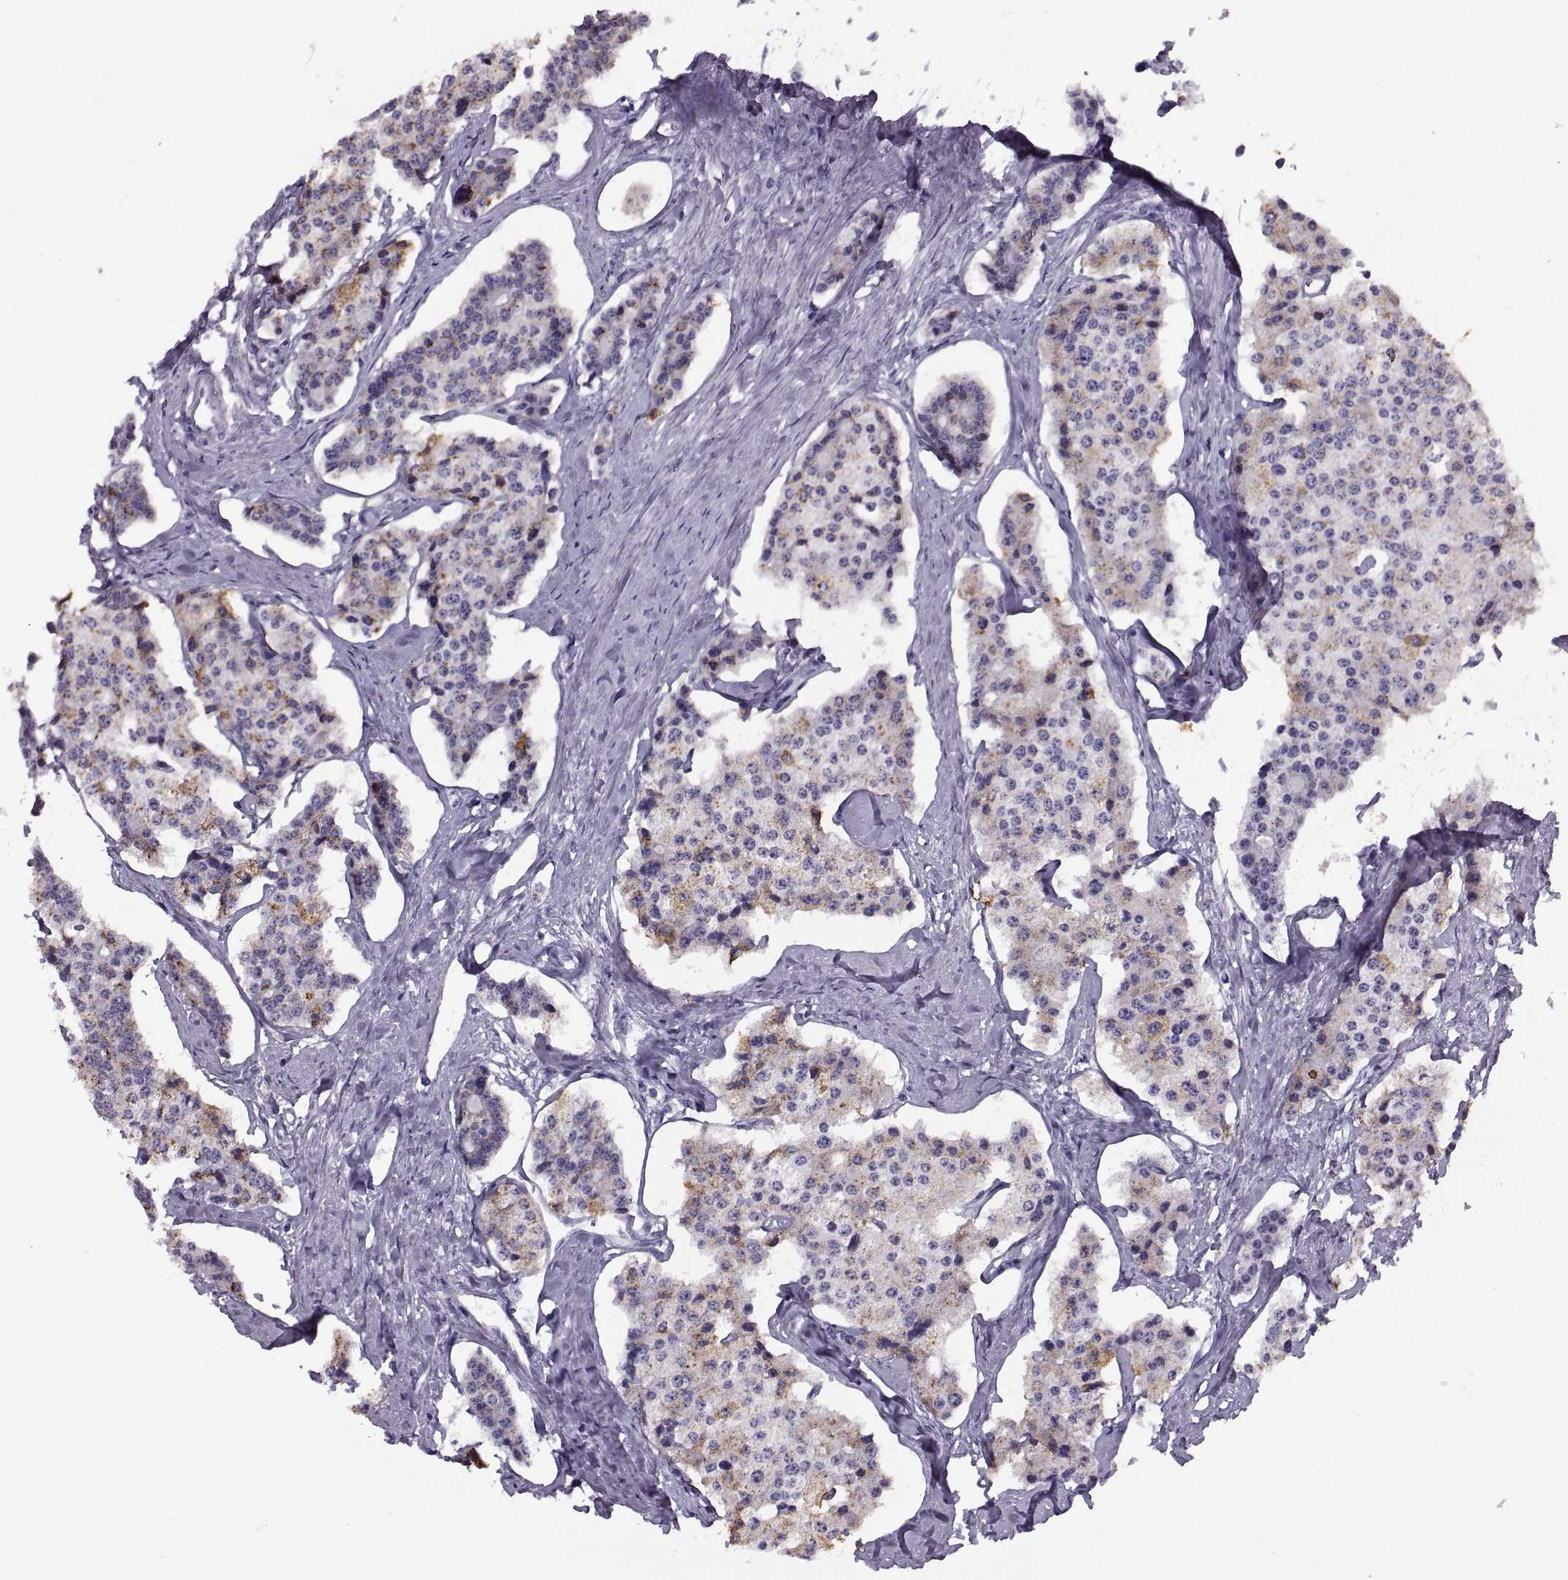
{"staining": {"intensity": "moderate", "quantity": "<25%", "location": "cytoplasmic/membranous"}, "tissue": "carcinoid", "cell_type": "Tumor cells", "image_type": "cancer", "snomed": [{"axis": "morphology", "description": "Carcinoid, malignant, NOS"}, {"axis": "topography", "description": "Small intestine"}], "caption": "Moderate cytoplasmic/membranous positivity for a protein is seen in about <25% of tumor cells of carcinoid using immunohistochemistry.", "gene": "MAGEB1", "patient": {"sex": "female", "age": 65}}